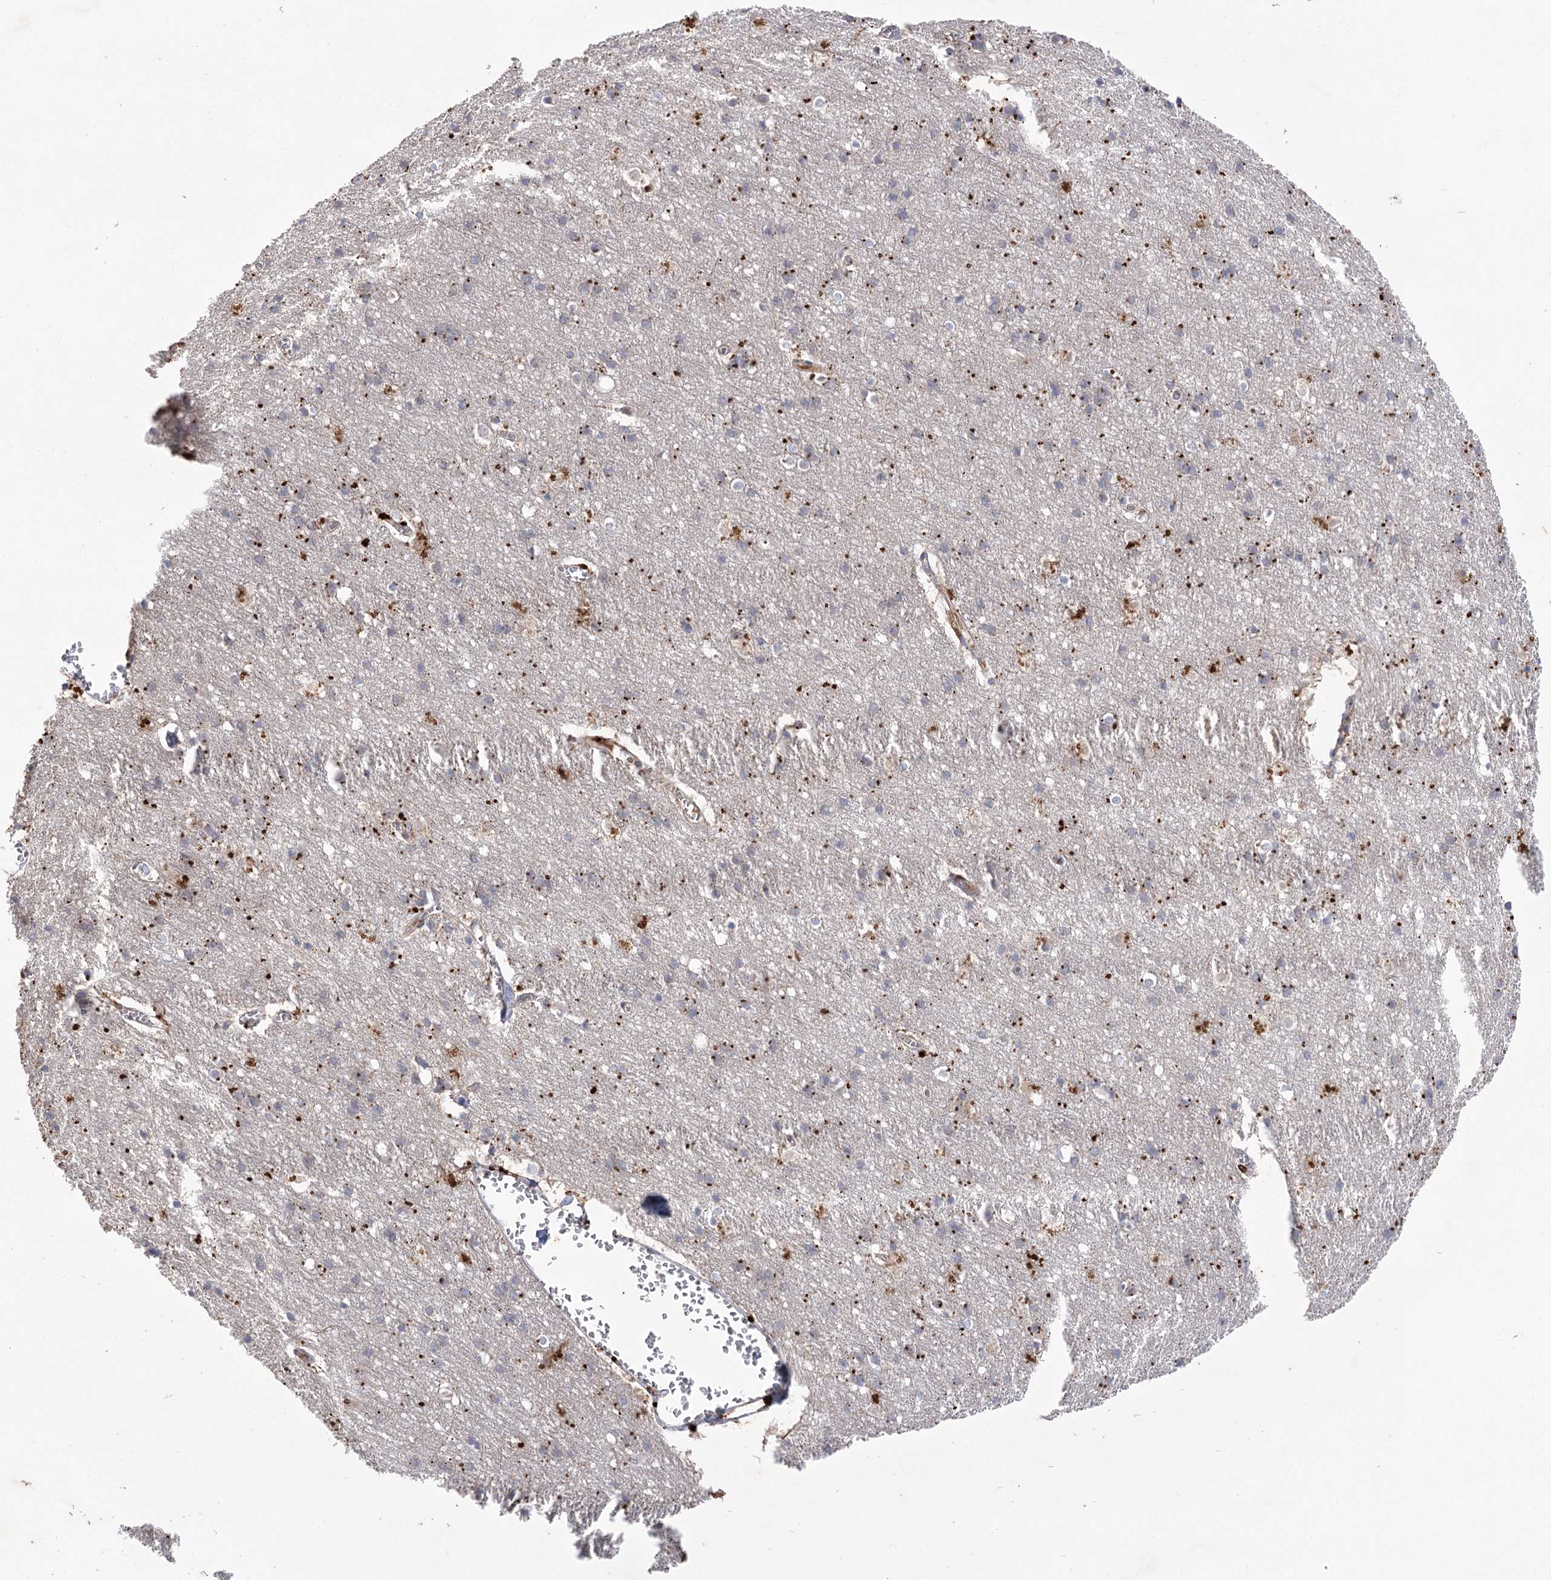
{"staining": {"intensity": "negative", "quantity": "none", "location": "none"}, "tissue": "cerebral cortex", "cell_type": "Endothelial cells", "image_type": "normal", "snomed": [{"axis": "morphology", "description": "Normal tissue, NOS"}, {"axis": "topography", "description": "Cerebral cortex"}], "caption": "The immunohistochemistry (IHC) image has no significant staining in endothelial cells of cerebral cortex.", "gene": "GBF1", "patient": {"sex": "male", "age": 54}}